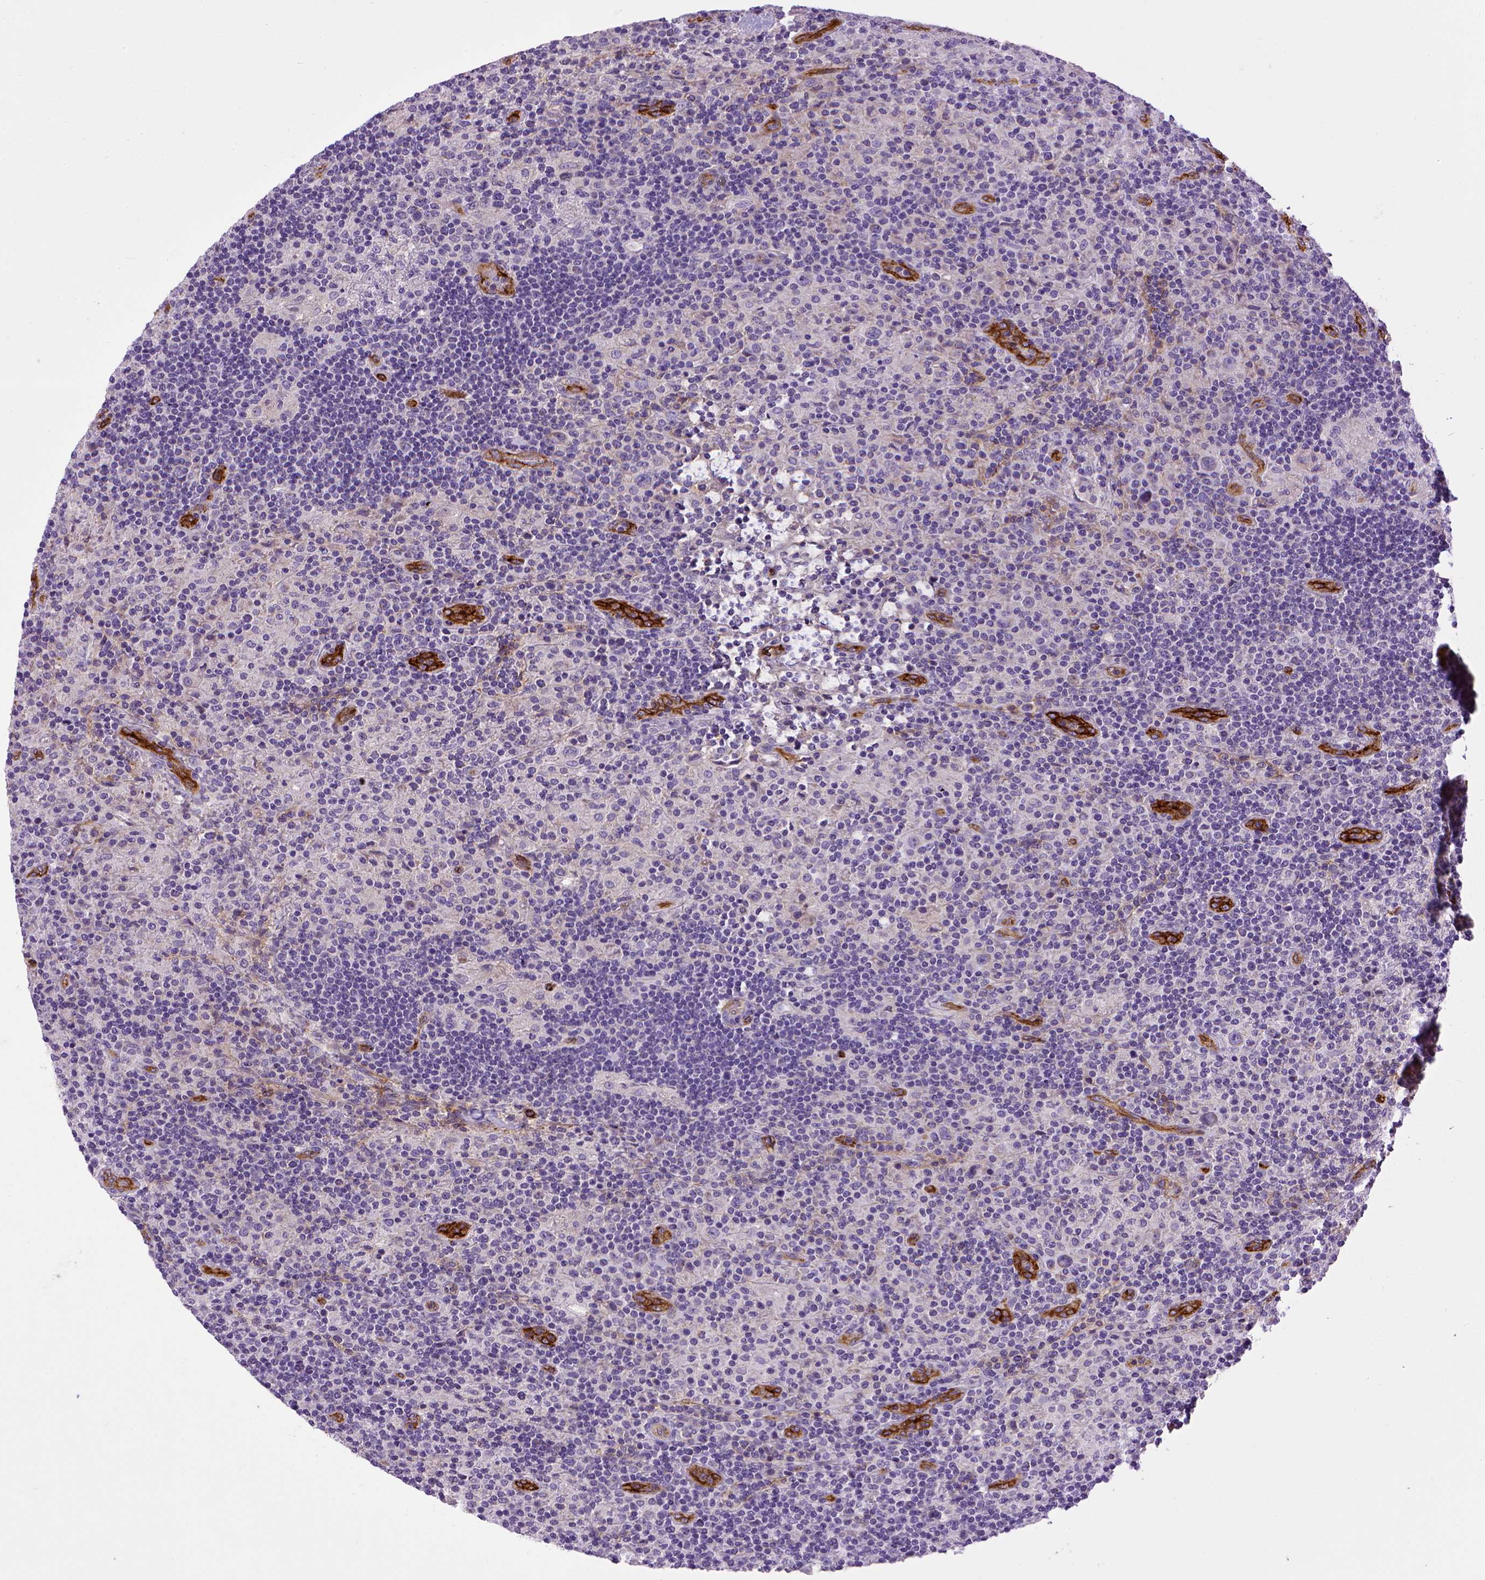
{"staining": {"intensity": "negative", "quantity": "none", "location": "none"}, "tissue": "lymphoma", "cell_type": "Tumor cells", "image_type": "cancer", "snomed": [{"axis": "morphology", "description": "Hodgkin's disease, NOS"}, {"axis": "topography", "description": "Lymph node"}], "caption": "This photomicrograph is of Hodgkin's disease stained with IHC to label a protein in brown with the nuclei are counter-stained blue. There is no positivity in tumor cells.", "gene": "ENG", "patient": {"sex": "male", "age": 70}}